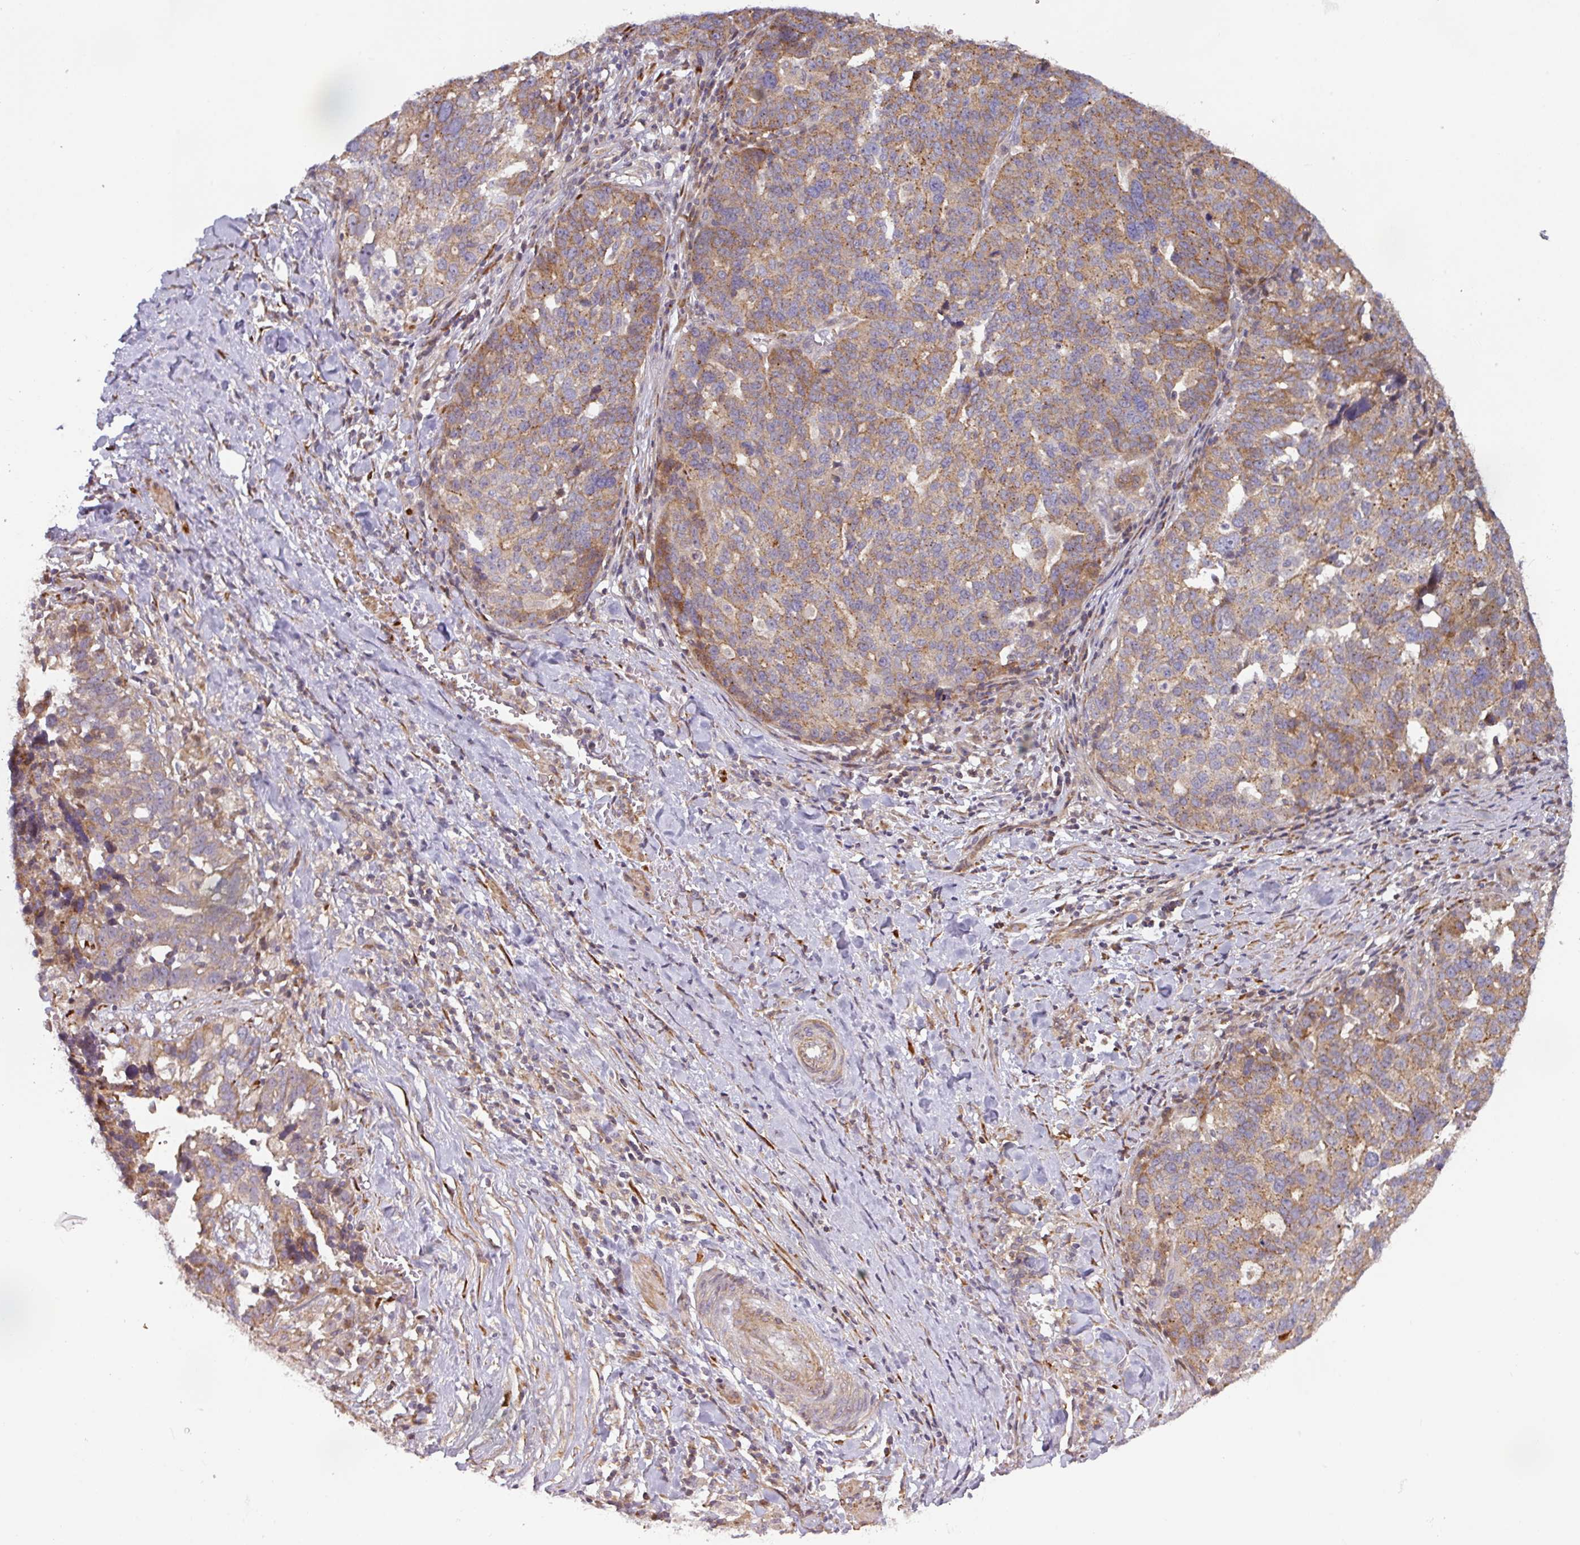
{"staining": {"intensity": "moderate", "quantity": "25%-75%", "location": "cytoplasmic/membranous"}, "tissue": "ovarian cancer", "cell_type": "Tumor cells", "image_type": "cancer", "snomed": [{"axis": "morphology", "description": "Cystadenocarcinoma, serous, NOS"}, {"axis": "topography", "description": "Ovary"}], "caption": "Moderate cytoplasmic/membranous staining is present in approximately 25%-75% of tumor cells in ovarian cancer.", "gene": "CASP2", "patient": {"sex": "female", "age": 59}}